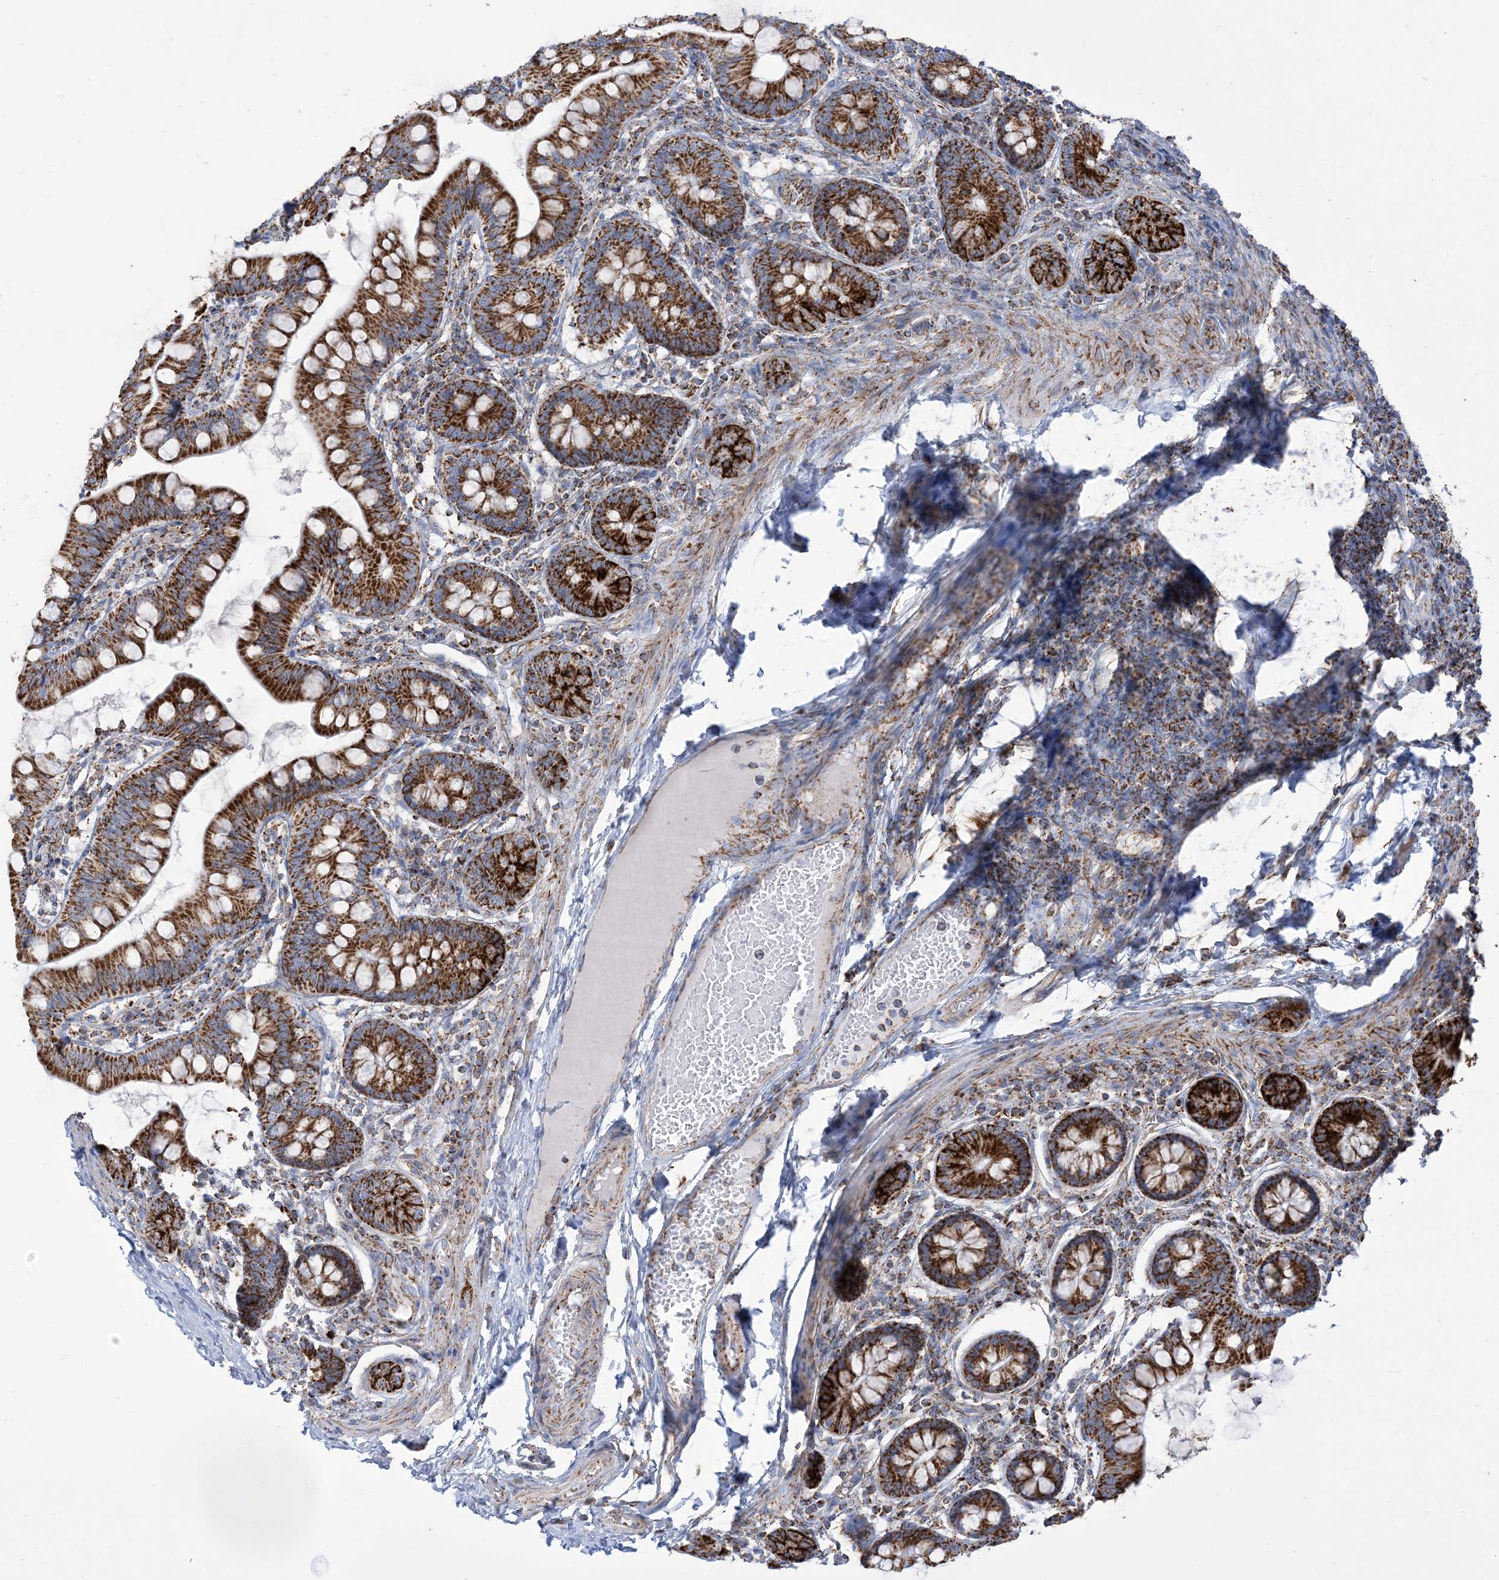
{"staining": {"intensity": "strong", "quantity": ">75%", "location": "cytoplasmic/membranous"}, "tissue": "small intestine", "cell_type": "Glandular cells", "image_type": "normal", "snomed": [{"axis": "morphology", "description": "Normal tissue, NOS"}, {"axis": "topography", "description": "Small intestine"}], "caption": "Benign small intestine demonstrates strong cytoplasmic/membranous staining in about >75% of glandular cells, visualized by immunohistochemistry.", "gene": "SAMM50", "patient": {"sex": "male", "age": 7}}